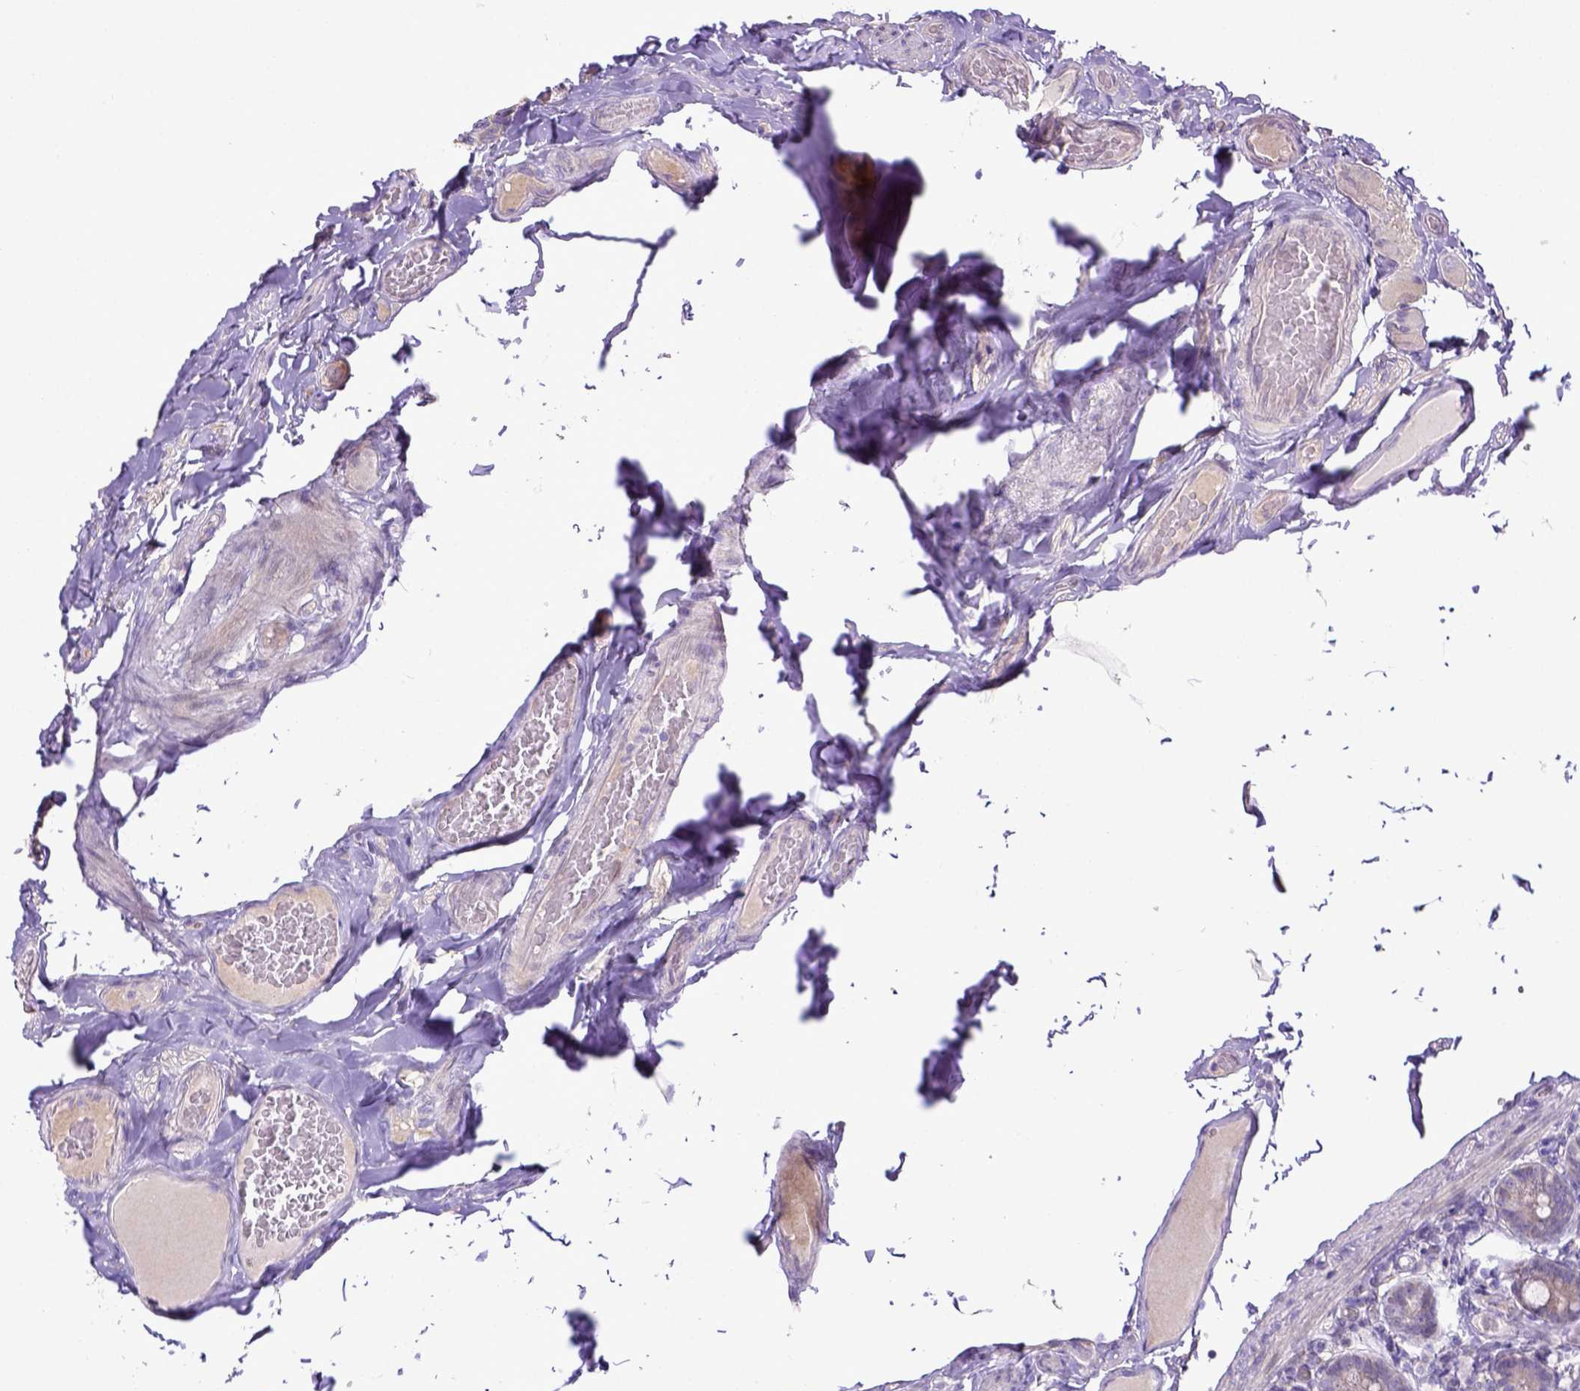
{"staining": {"intensity": "weak", "quantity": "<25%", "location": "cytoplasmic/membranous"}, "tissue": "duodenum", "cell_type": "Glandular cells", "image_type": "normal", "snomed": [{"axis": "morphology", "description": "Normal tissue, NOS"}, {"axis": "topography", "description": "Duodenum"}], "caption": "Immunohistochemical staining of normal duodenum shows no significant expression in glandular cells.", "gene": "CD40", "patient": {"sex": "female", "age": 62}}